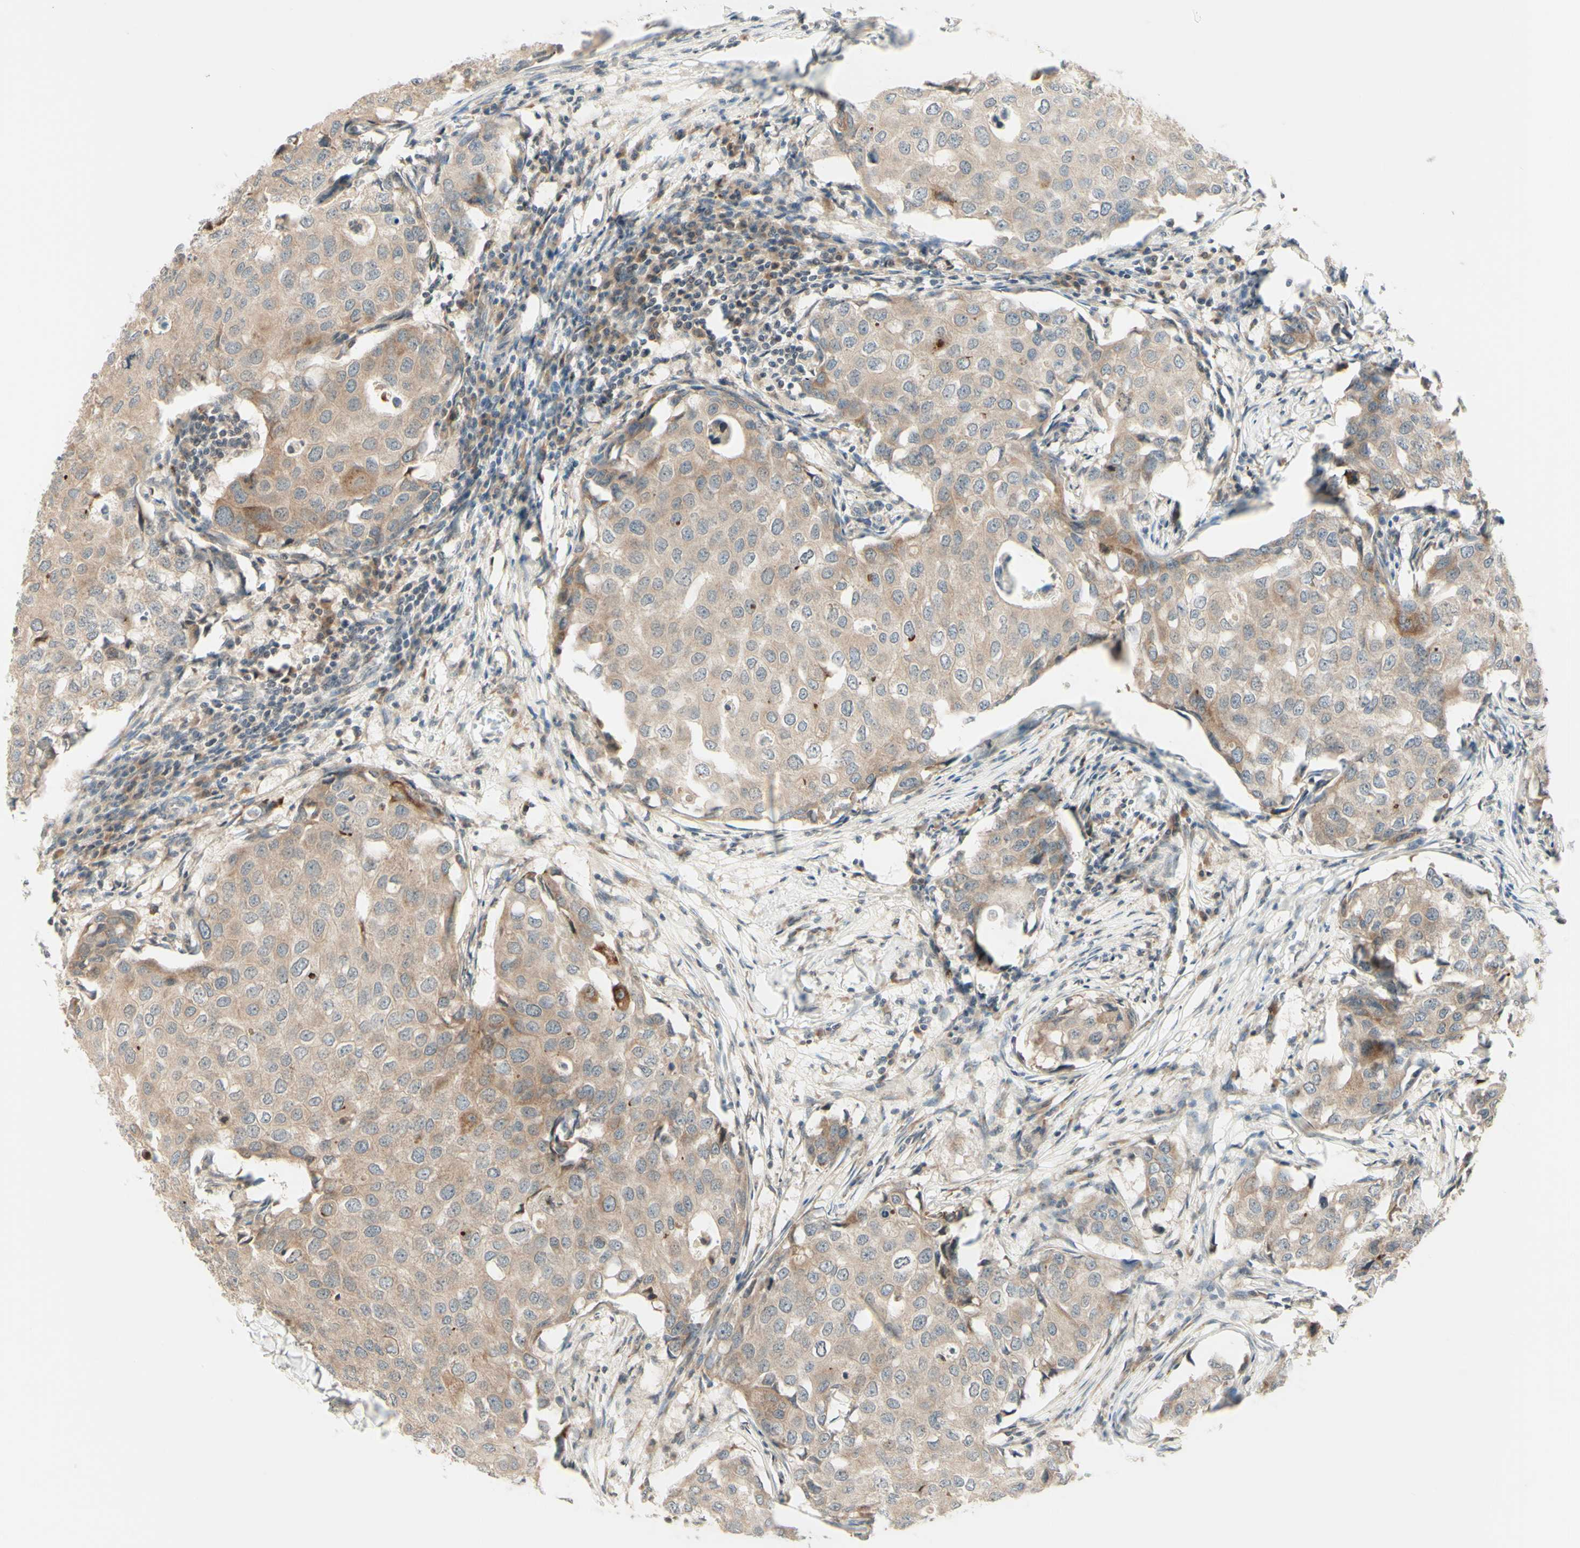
{"staining": {"intensity": "weak", "quantity": ">75%", "location": "cytoplasmic/membranous"}, "tissue": "breast cancer", "cell_type": "Tumor cells", "image_type": "cancer", "snomed": [{"axis": "morphology", "description": "Duct carcinoma"}, {"axis": "topography", "description": "Breast"}], "caption": "High-power microscopy captured an immunohistochemistry histopathology image of breast cancer (intraductal carcinoma), revealing weak cytoplasmic/membranous positivity in about >75% of tumor cells. (Stains: DAB (3,3'-diaminobenzidine) in brown, nuclei in blue, Microscopy: brightfield microscopy at high magnification).", "gene": "ZW10", "patient": {"sex": "female", "age": 27}}